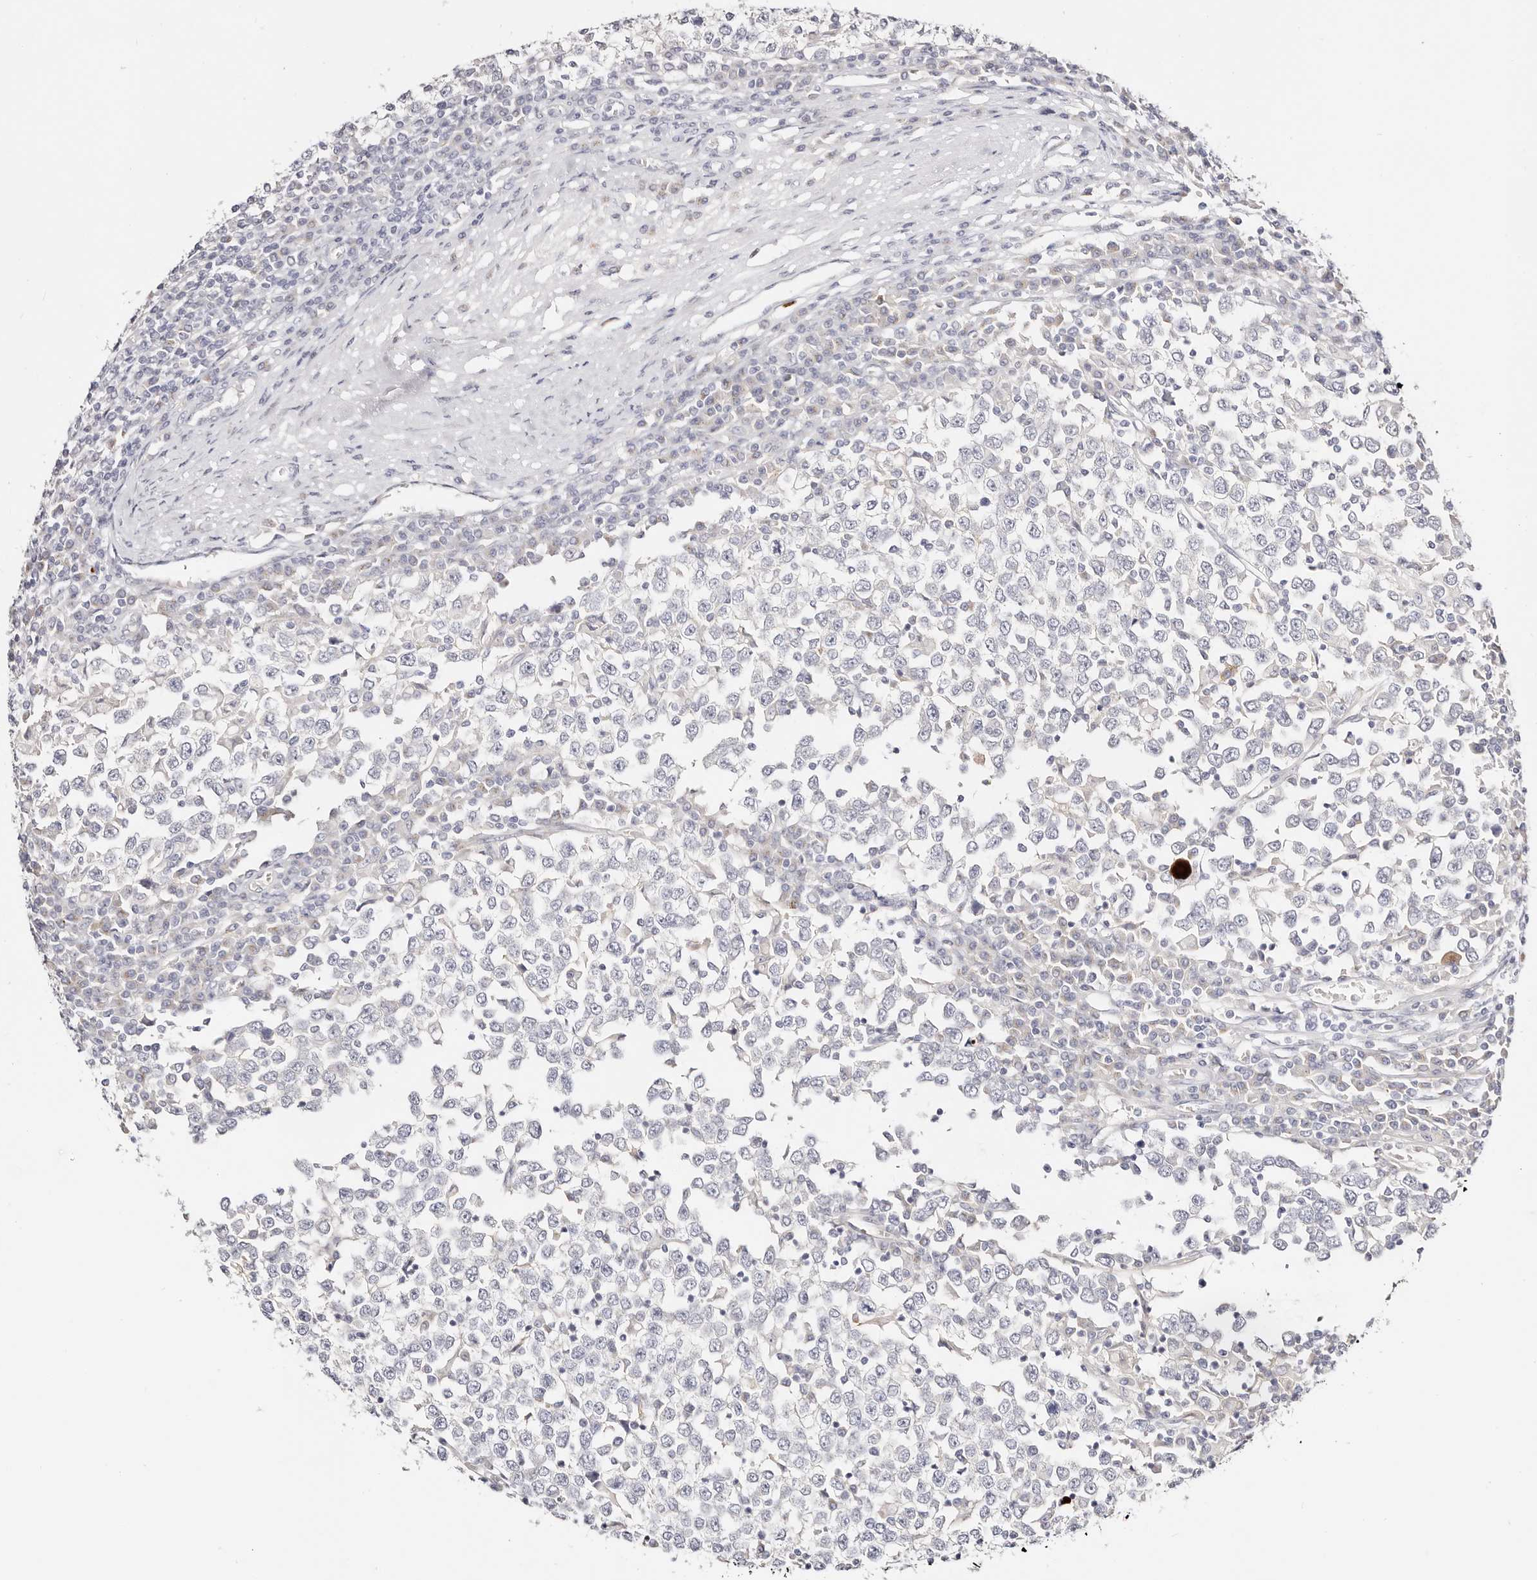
{"staining": {"intensity": "negative", "quantity": "none", "location": "none"}, "tissue": "testis cancer", "cell_type": "Tumor cells", "image_type": "cancer", "snomed": [{"axis": "morphology", "description": "Seminoma, NOS"}, {"axis": "topography", "description": "Testis"}], "caption": "Immunohistochemistry (IHC) micrograph of human testis cancer (seminoma) stained for a protein (brown), which reveals no expression in tumor cells.", "gene": "DNASE1", "patient": {"sex": "male", "age": 65}}